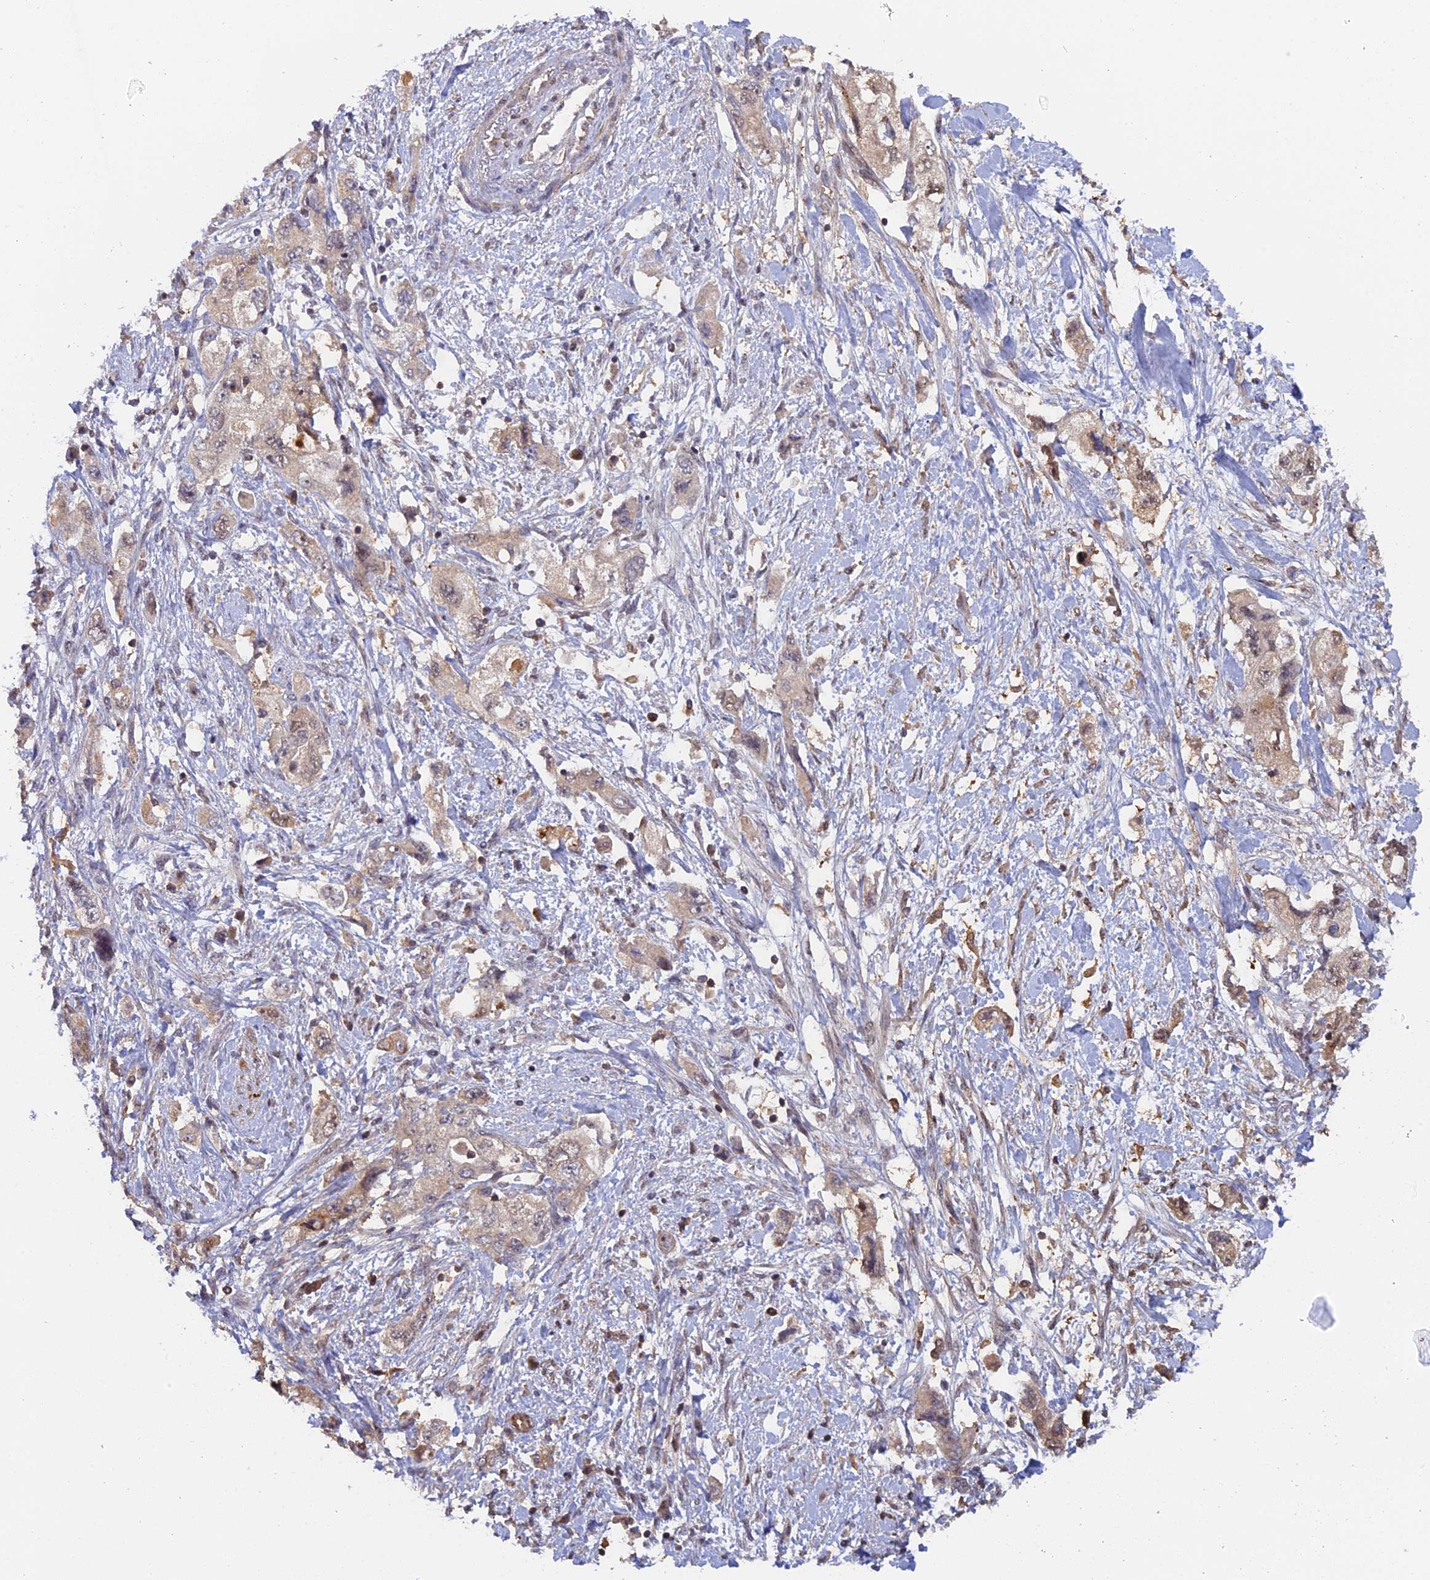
{"staining": {"intensity": "weak", "quantity": "<25%", "location": "cytoplasmic/membranous,nuclear"}, "tissue": "pancreatic cancer", "cell_type": "Tumor cells", "image_type": "cancer", "snomed": [{"axis": "morphology", "description": "Adenocarcinoma, NOS"}, {"axis": "topography", "description": "Pancreas"}], "caption": "Micrograph shows no significant protein positivity in tumor cells of pancreatic cancer (adenocarcinoma).", "gene": "FAM98C", "patient": {"sex": "female", "age": 73}}